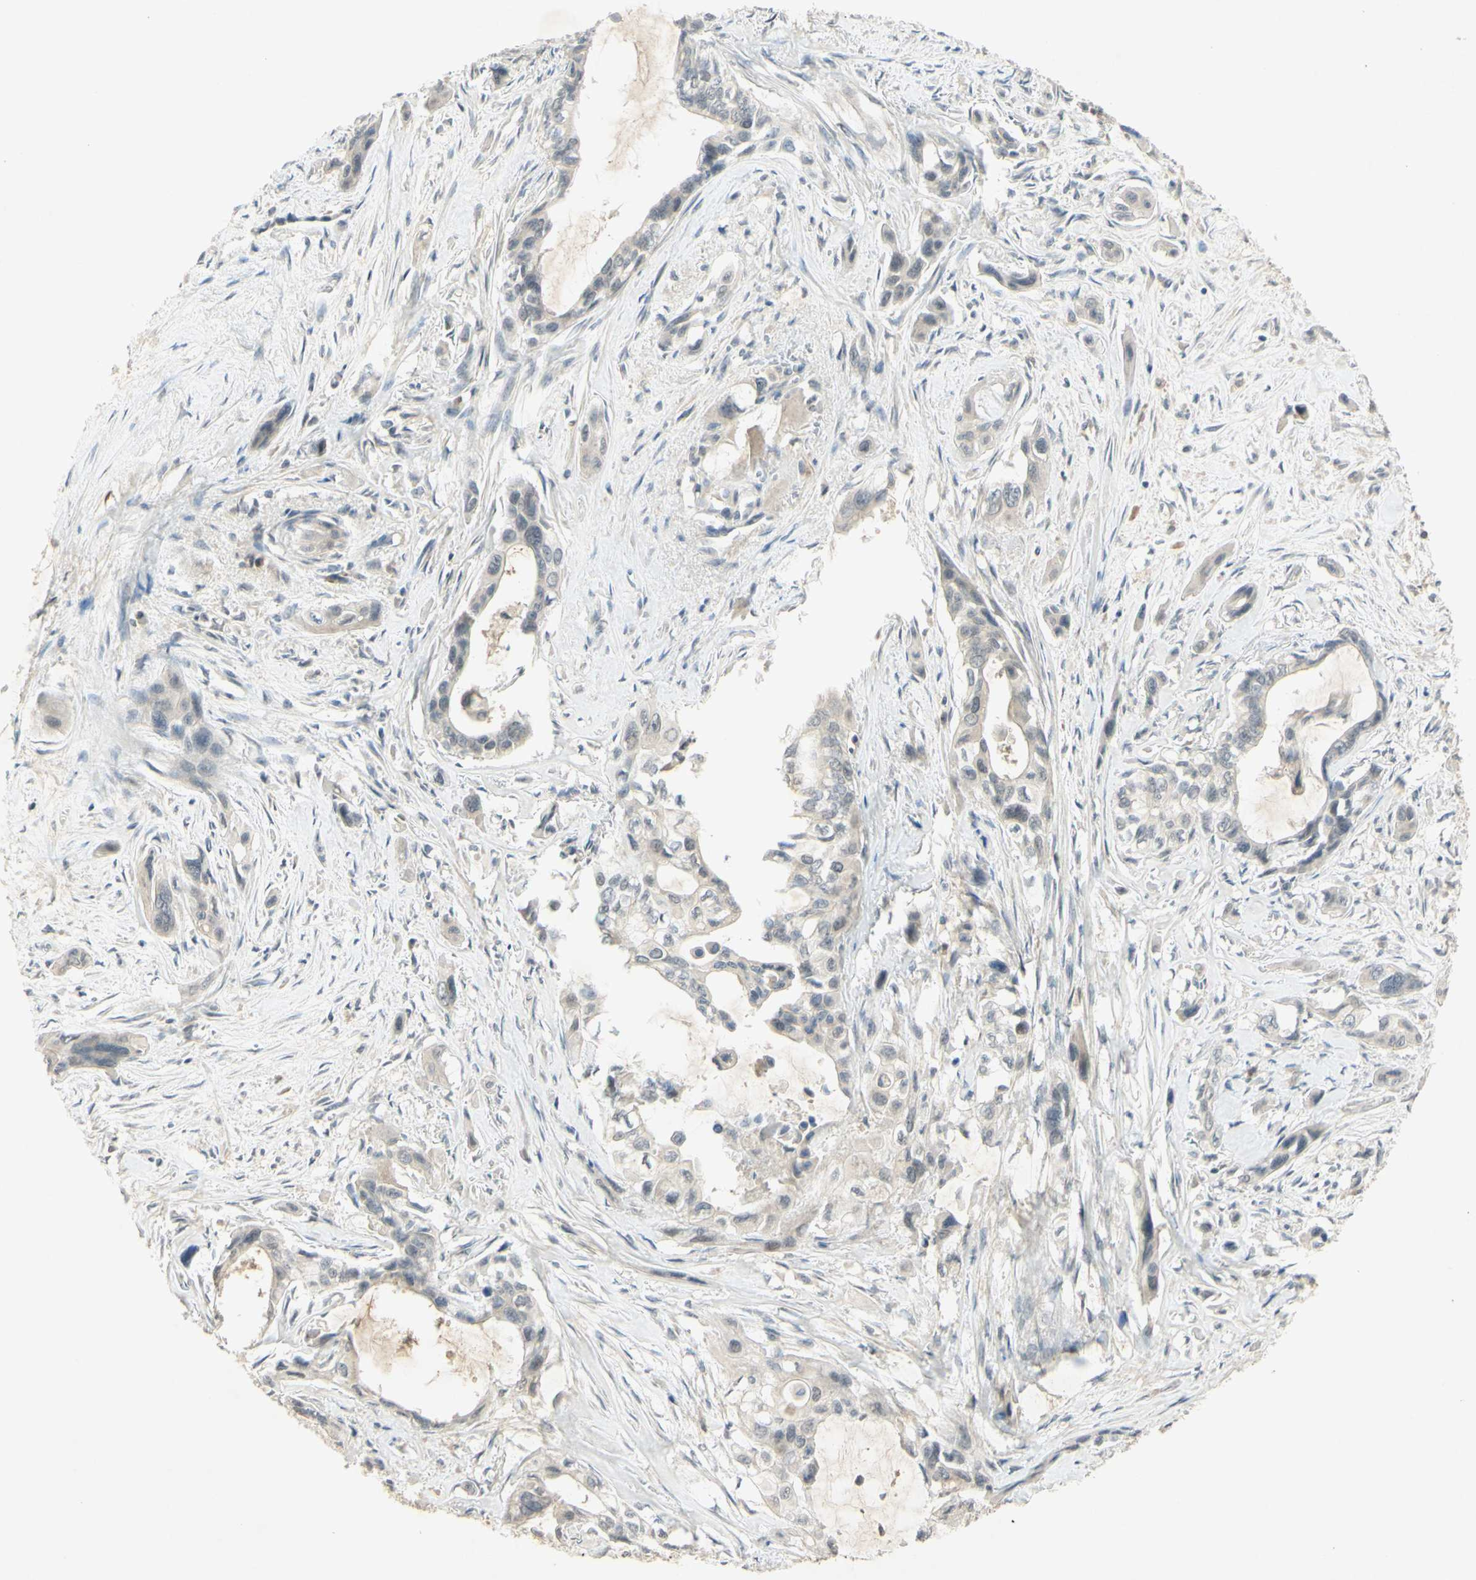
{"staining": {"intensity": "negative", "quantity": "none", "location": "none"}, "tissue": "pancreatic cancer", "cell_type": "Tumor cells", "image_type": "cancer", "snomed": [{"axis": "morphology", "description": "Adenocarcinoma, NOS"}, {"axis": "topography", "description": "Pancreas"}], "caption": "Pancreatic cancer (adenocarcinoma) was stained to show a protein in brown. There is no significant positivity in tumor cells. (IHC, brightfield microscopy, high magnification).", "gene": "GLI1", "patient": {"sex": "male", "age": 73}}